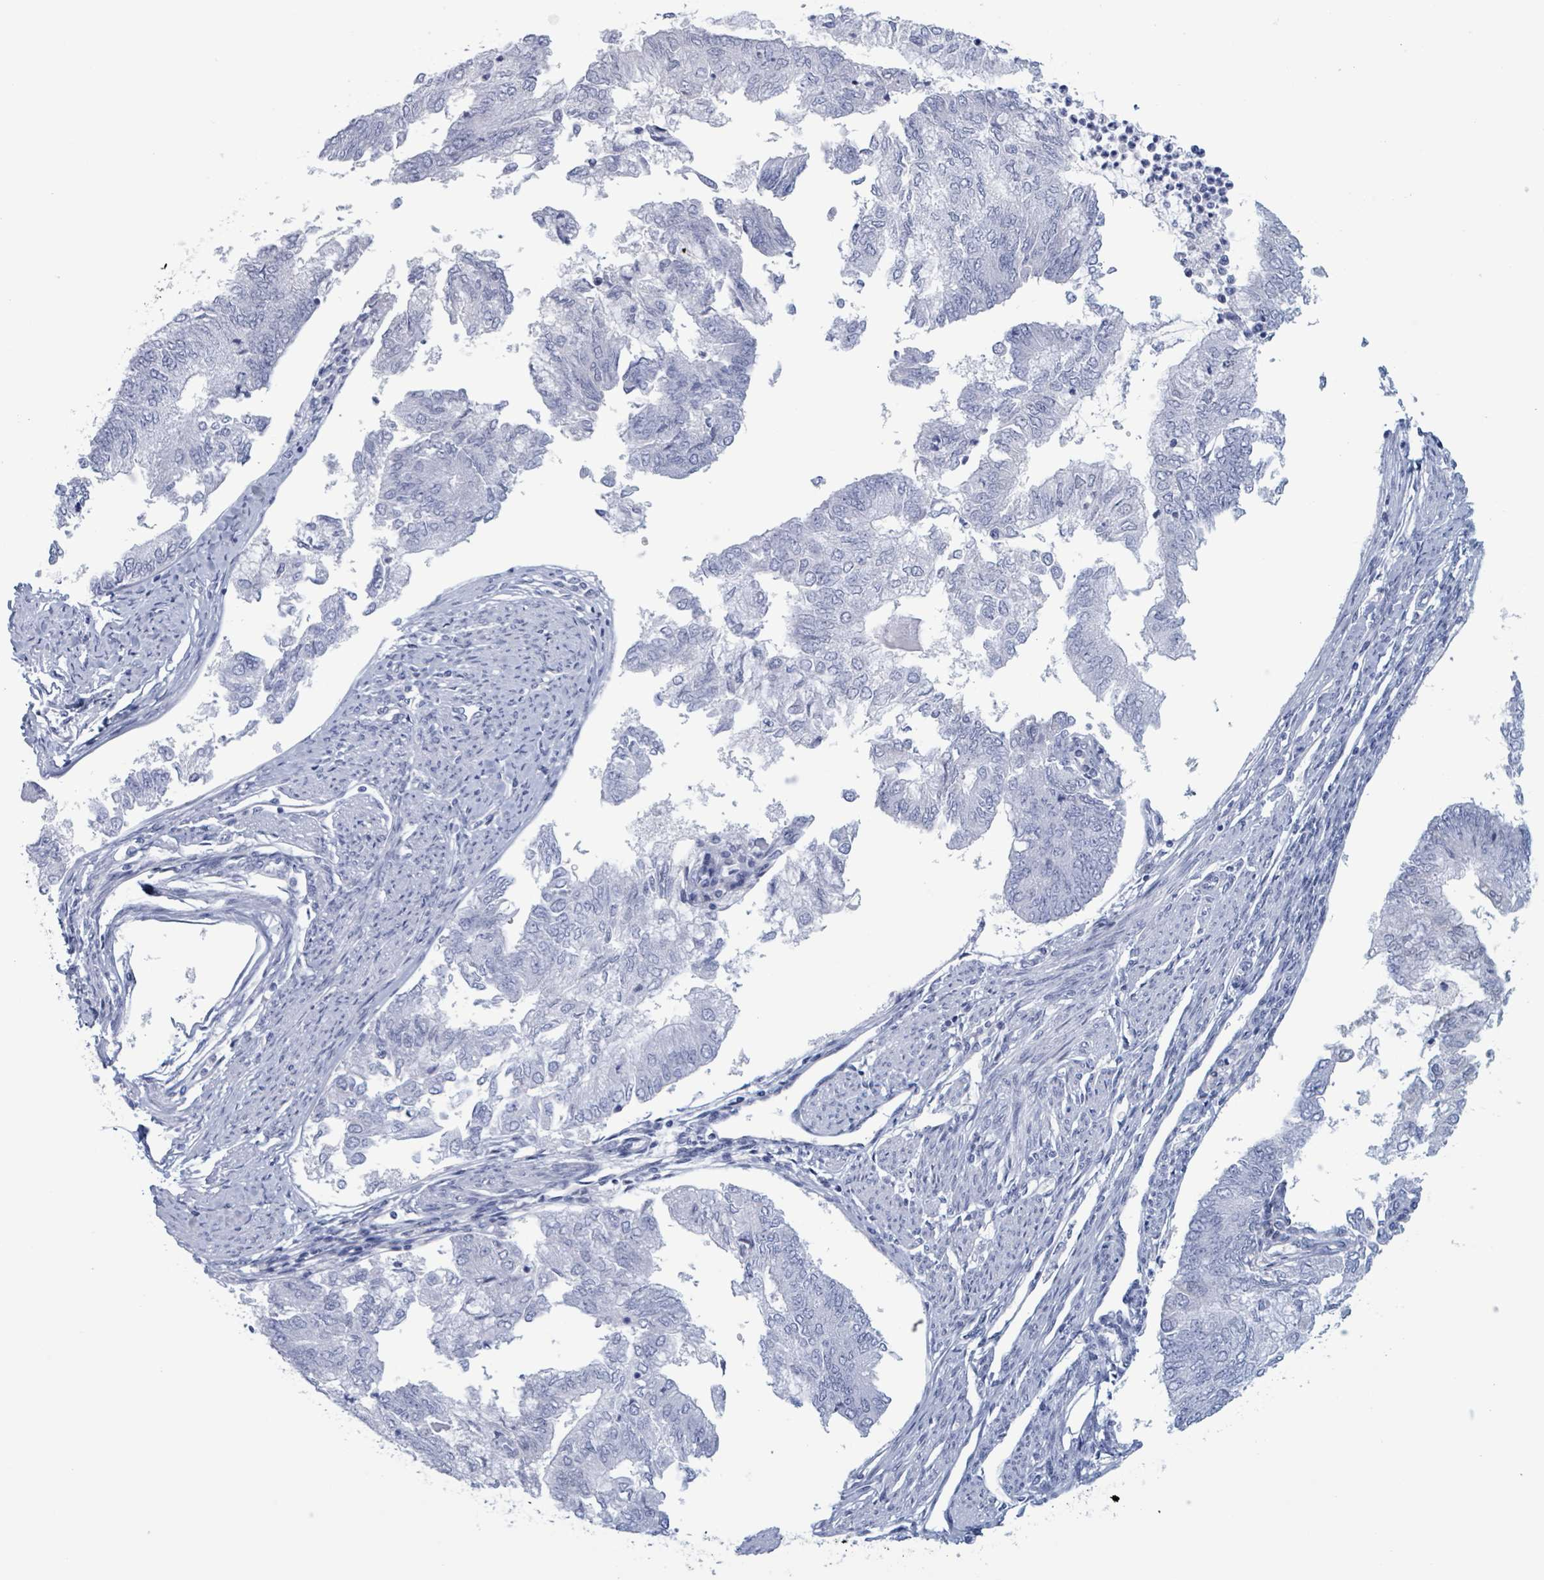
{"staining": {"intensity": "negative", "quantity": "none", "location": "none"}, "tissue": "endometrial cancer", "cell_type": "Tumor cells", "image_type": "cancer", "snomed": [{"axis": "morphology", "description": "Adenocarcinoma, NOS"}, {"axis": "topography", "description": "Endometrium"}], "caption": "Immunohistochemical staining of human endometrial adenocarcinoma reveals no significant positivity in tumor cells. (DAB IHC visualized using brightfield microscopy, high magnification).", "gene": "KLK4", "patient": {"sex": "female", "age": 68}}